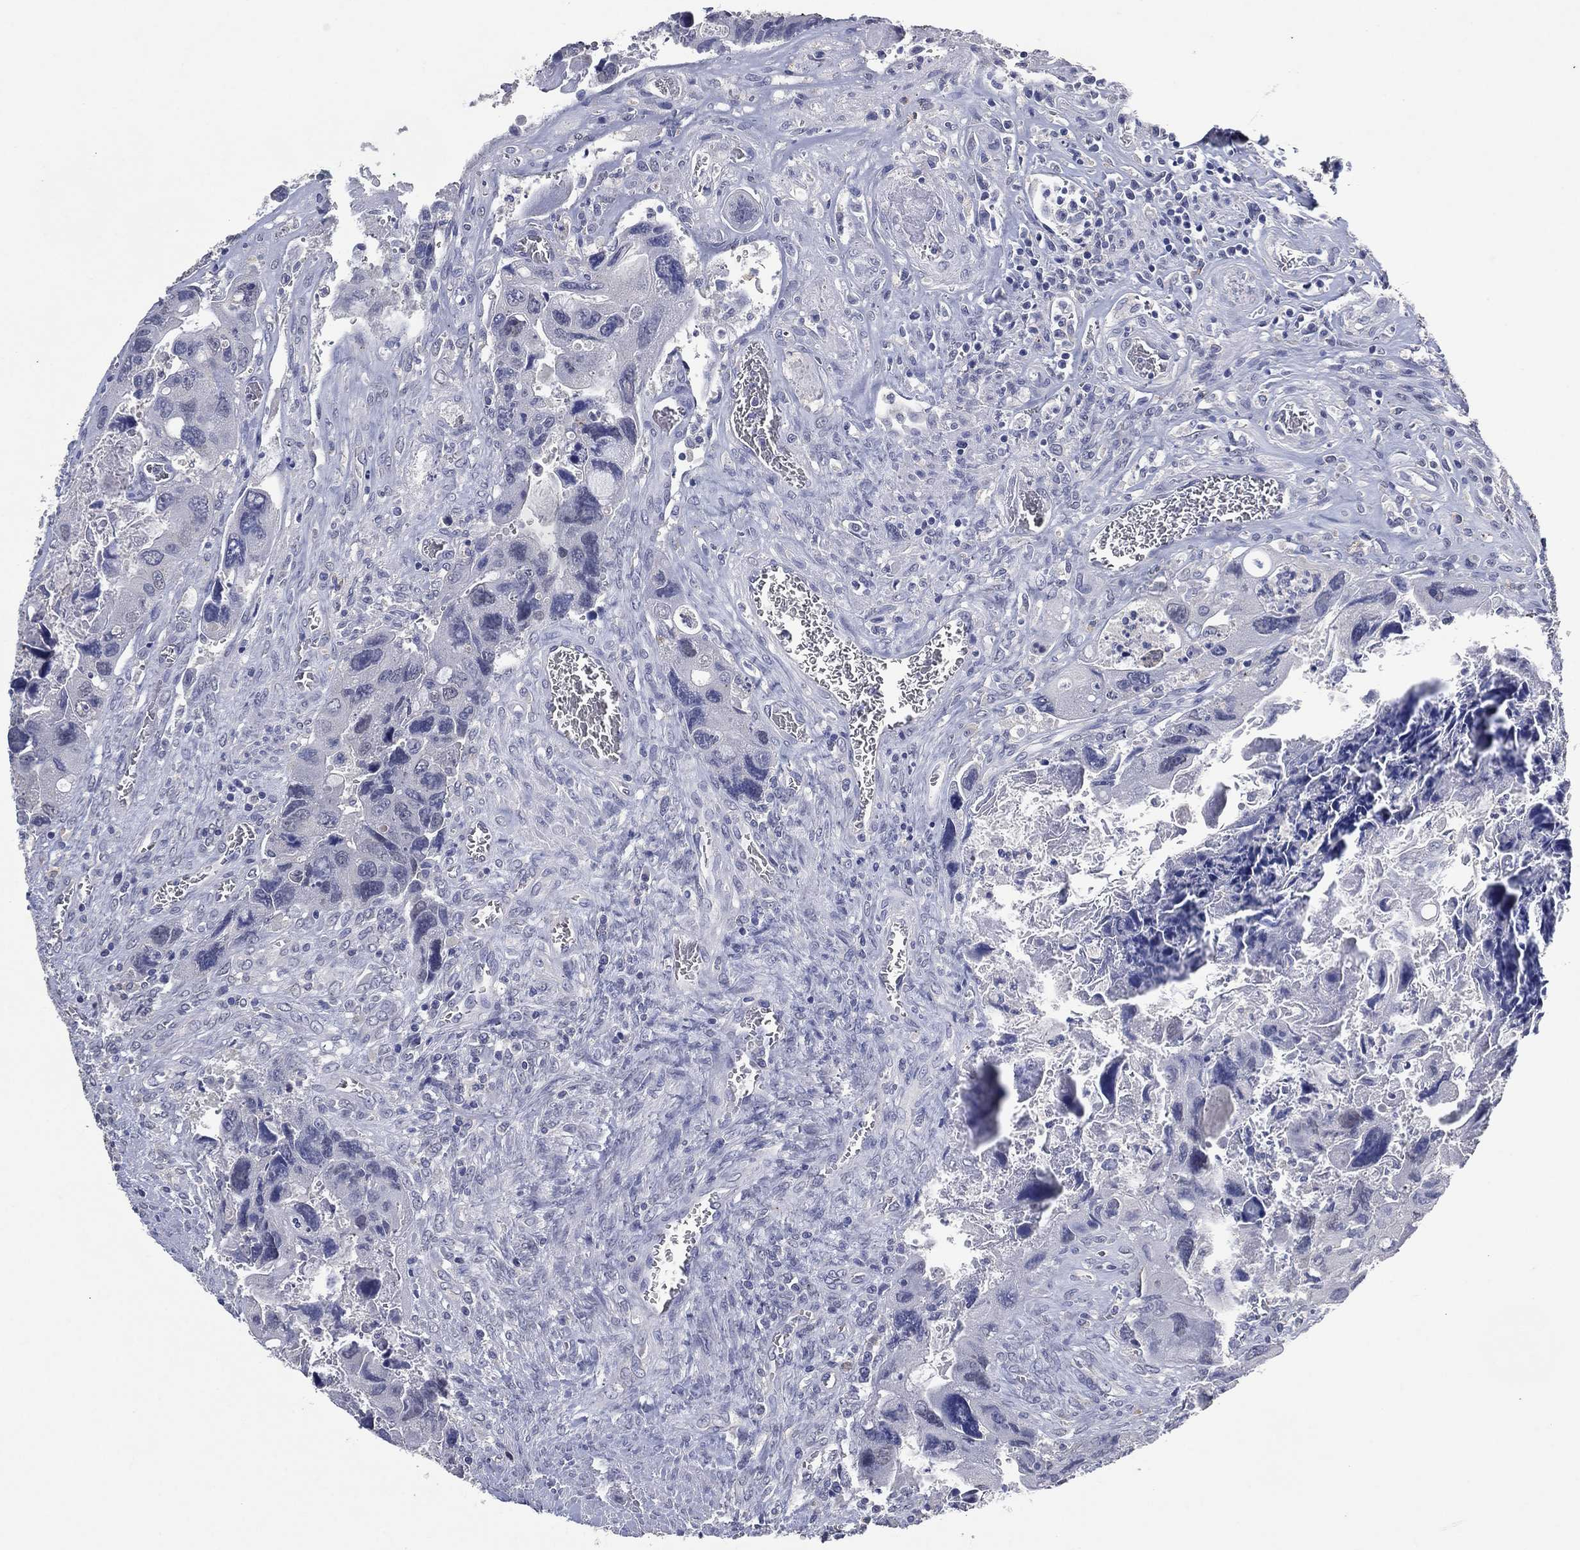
{"staining": {"intensity": "negative", "quantity": "none", "location": "none"}, "tissue": "colorectal cancer", "cell_type": "Tumor cells", "image_type": "cancer", "snomed": [{"axis": "morphology", "description": "Adenocarcinoma, NOS"}, {"axis": "topography", "description": "Rectum"}], "caption": "Tumor cells are negative for protein expression in human colorectal cancer (adenocarcinoma).", "gene": "FSCN2", "patient": {"sex": "male", "age": 62}}